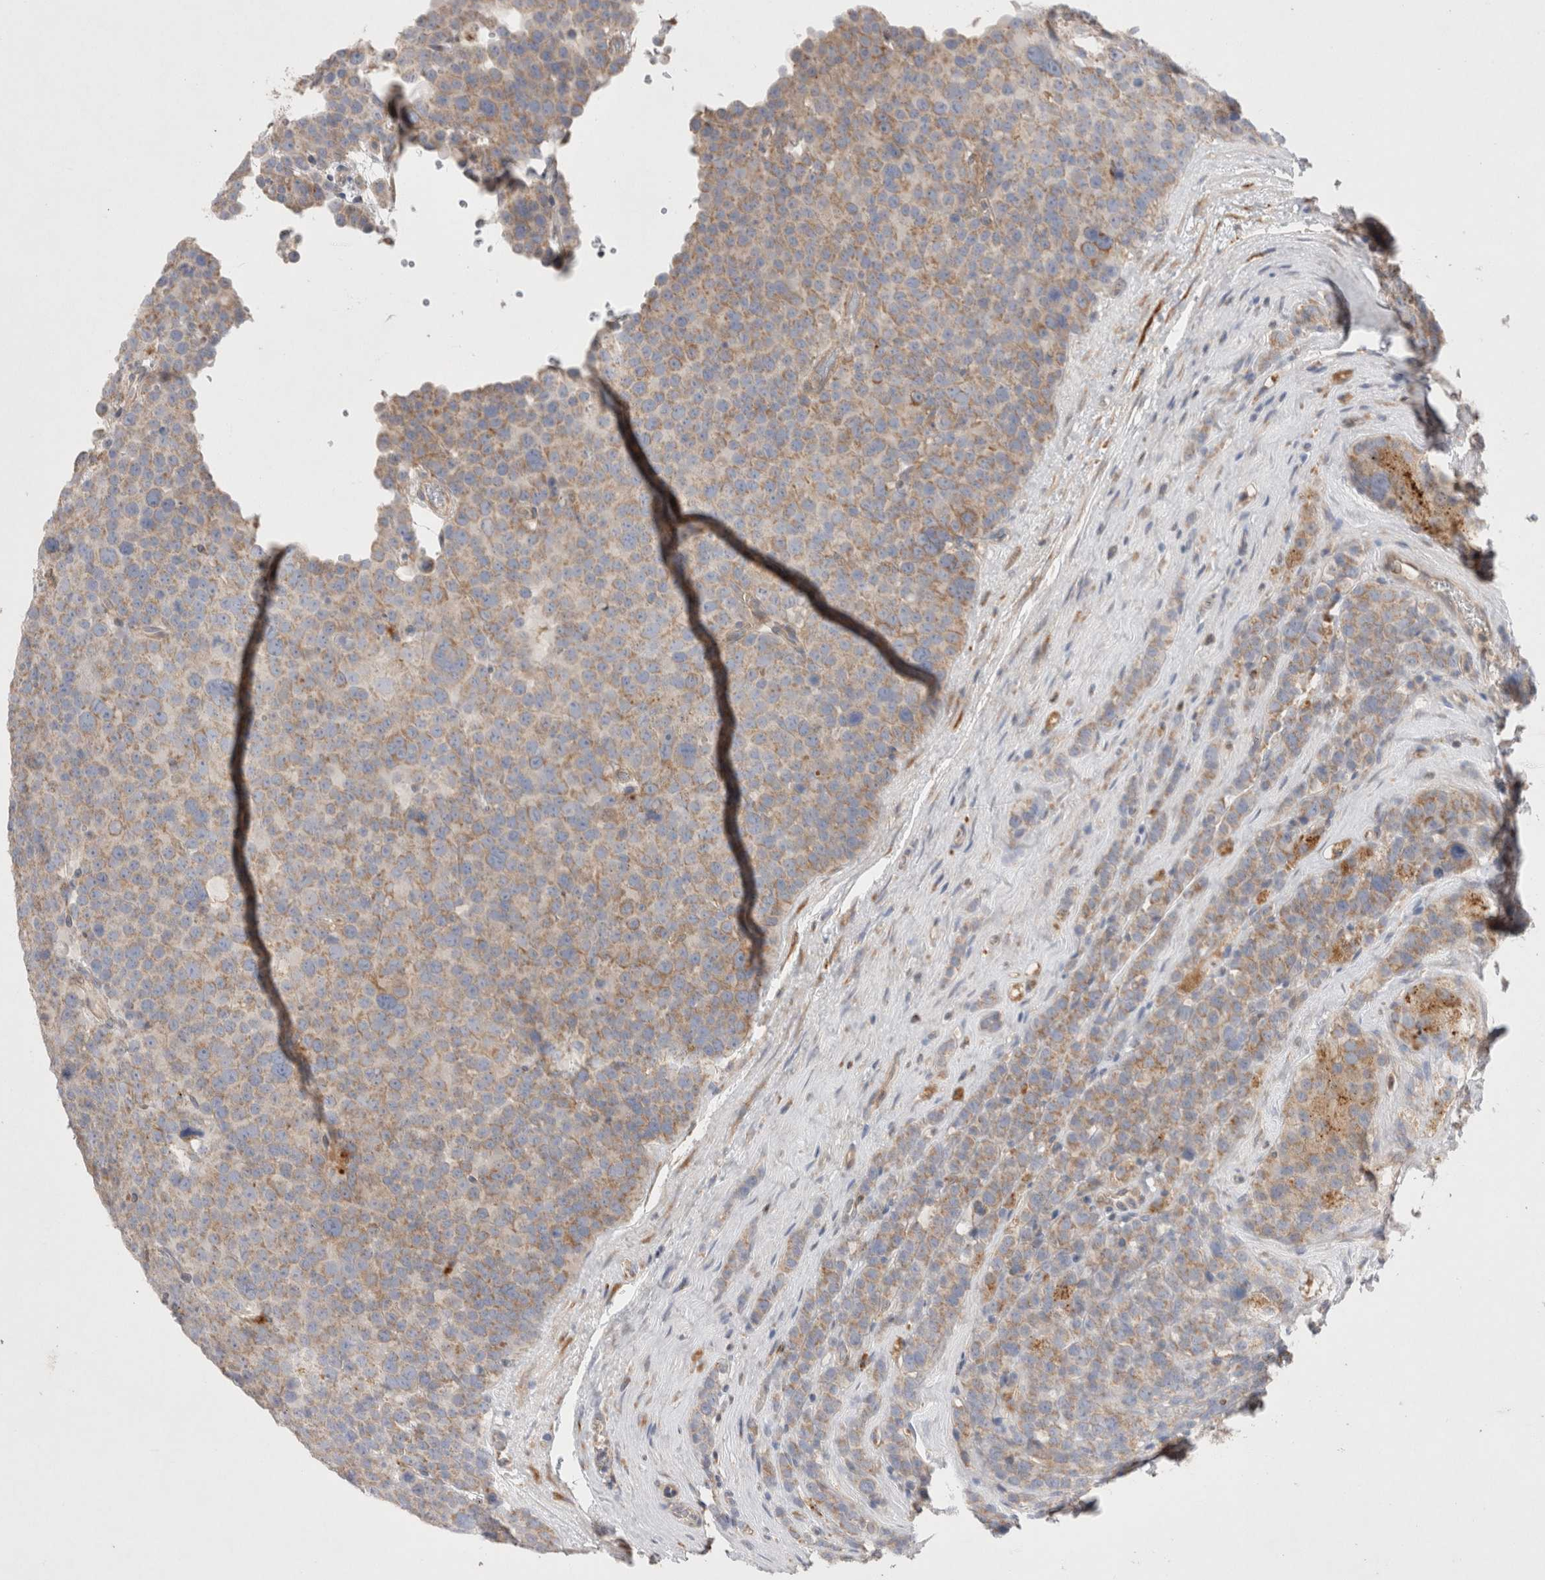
{"staining": {"intensity": "weak", "quantity": ">75%", "location": "cytoplasmic/membranous"}, "tissue": "testis cancer", "cell_type": "Tumor cells", "image_type": "cancer", "snomed": [{"axis": "morphology", "description": "Seminoma, NOS"}, {"axis": "topography", "description": "Testis"}], "caption": "High-power microscopy captured an IHC image of testis cancer (seminoma), revealing weak cytoplasmic/membranous staining in about >75% of tumor cells. The staining was performed using DAB, with brown indicating positive protein expression. Nuclei are stained blue with hematoxylin.", "gene": "TBC1D16", "patient": {"sex": "male", "age": 71}}